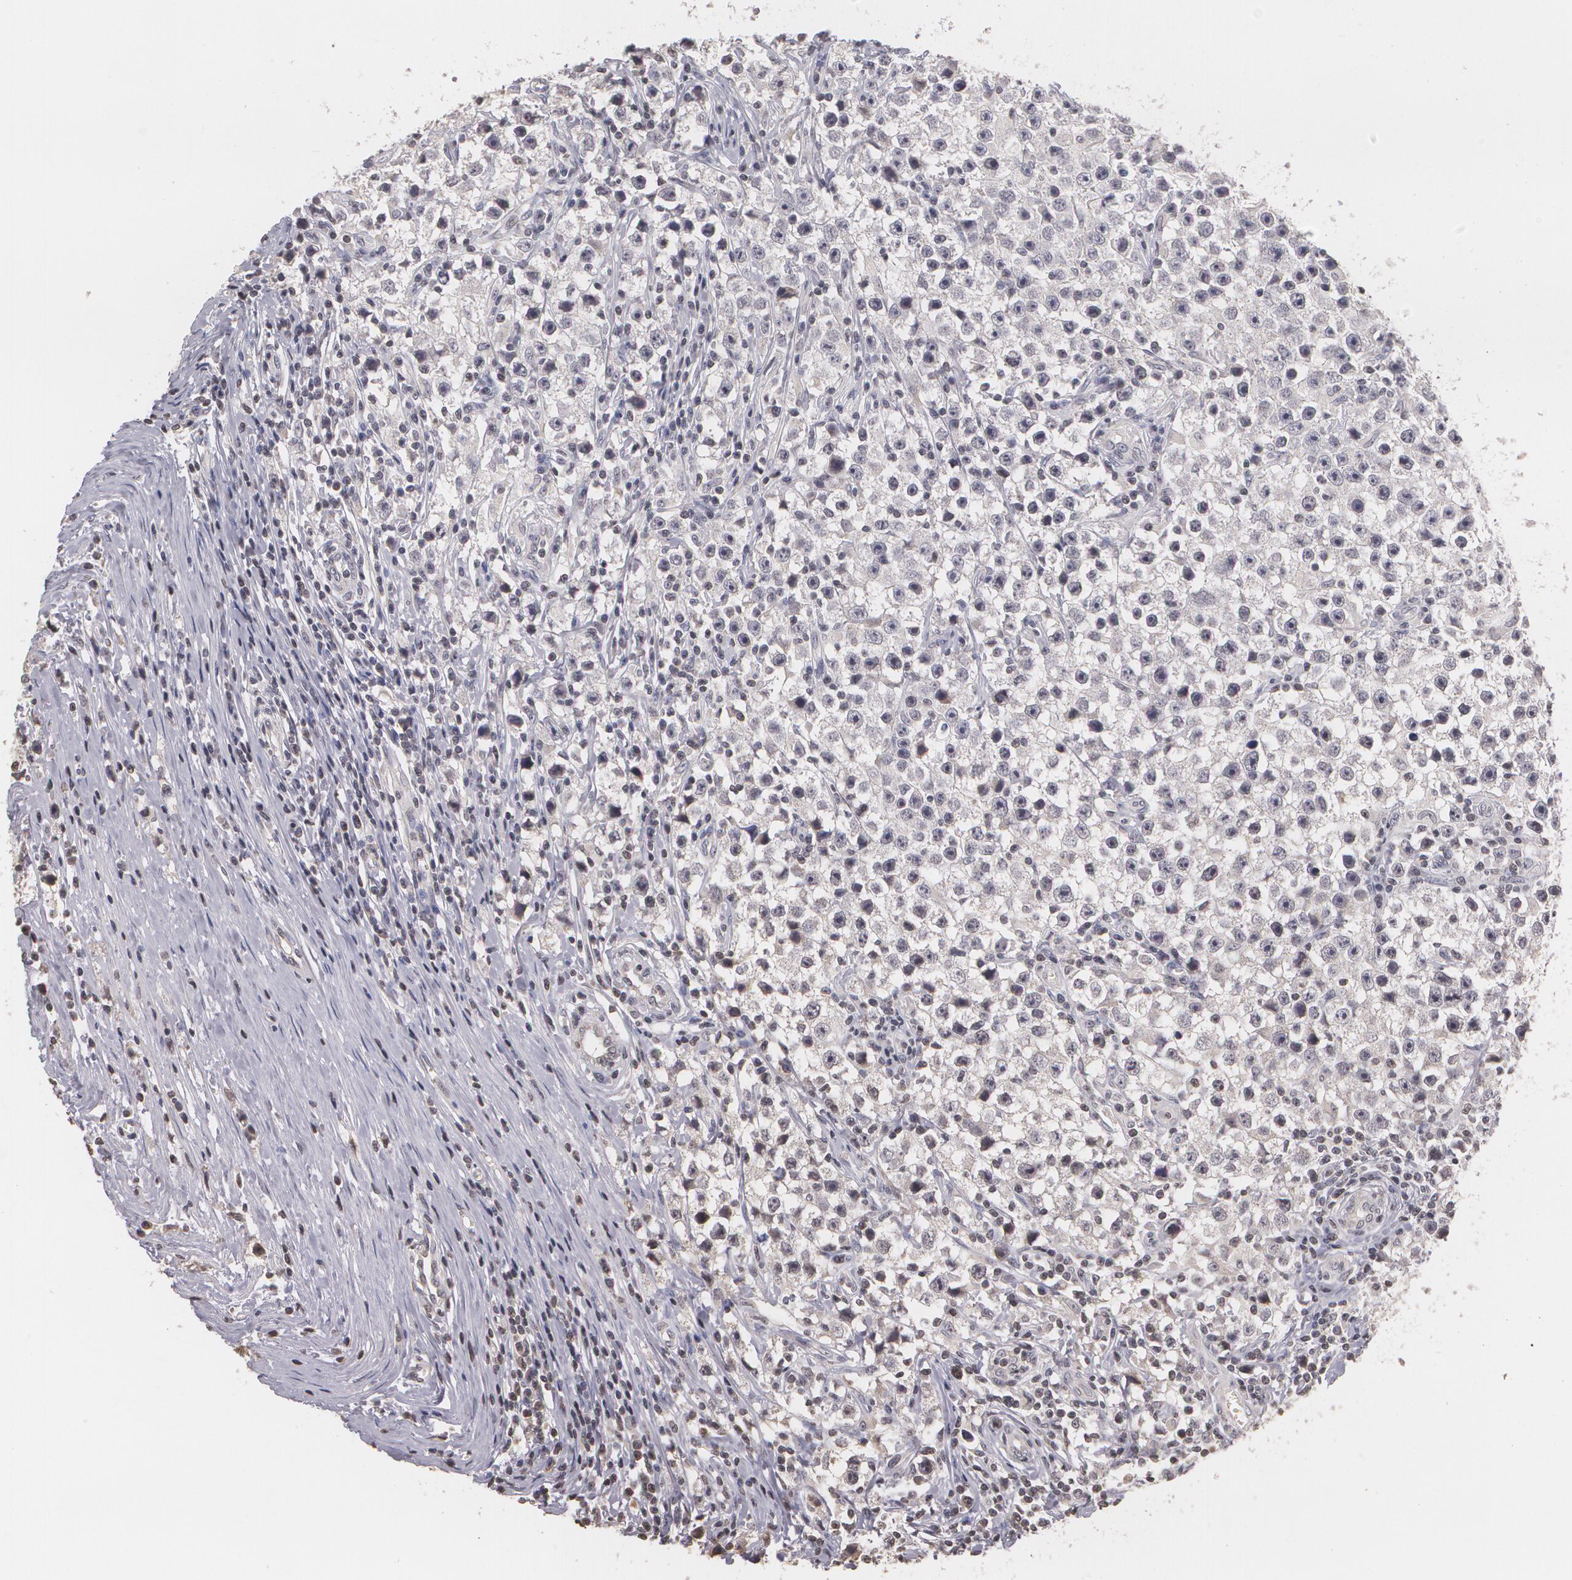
{"staining": {"intensity": "negative", "quantity": "none", "location": "none"}, "tissue": "testis cancer", "cell_type": "Tumor cells", "image_type": "cancer", "snomed": [{"axis": "morphology", "description": "Seminoma, NOS"}, {"axis": "topography", "description": "Testis"}], "caption": "Protein analysis of seminoma (testis) demonstrates no significant expression in tumor cells.", "gene": "THRB", "patient": {"sex": "male", "age": 35}}